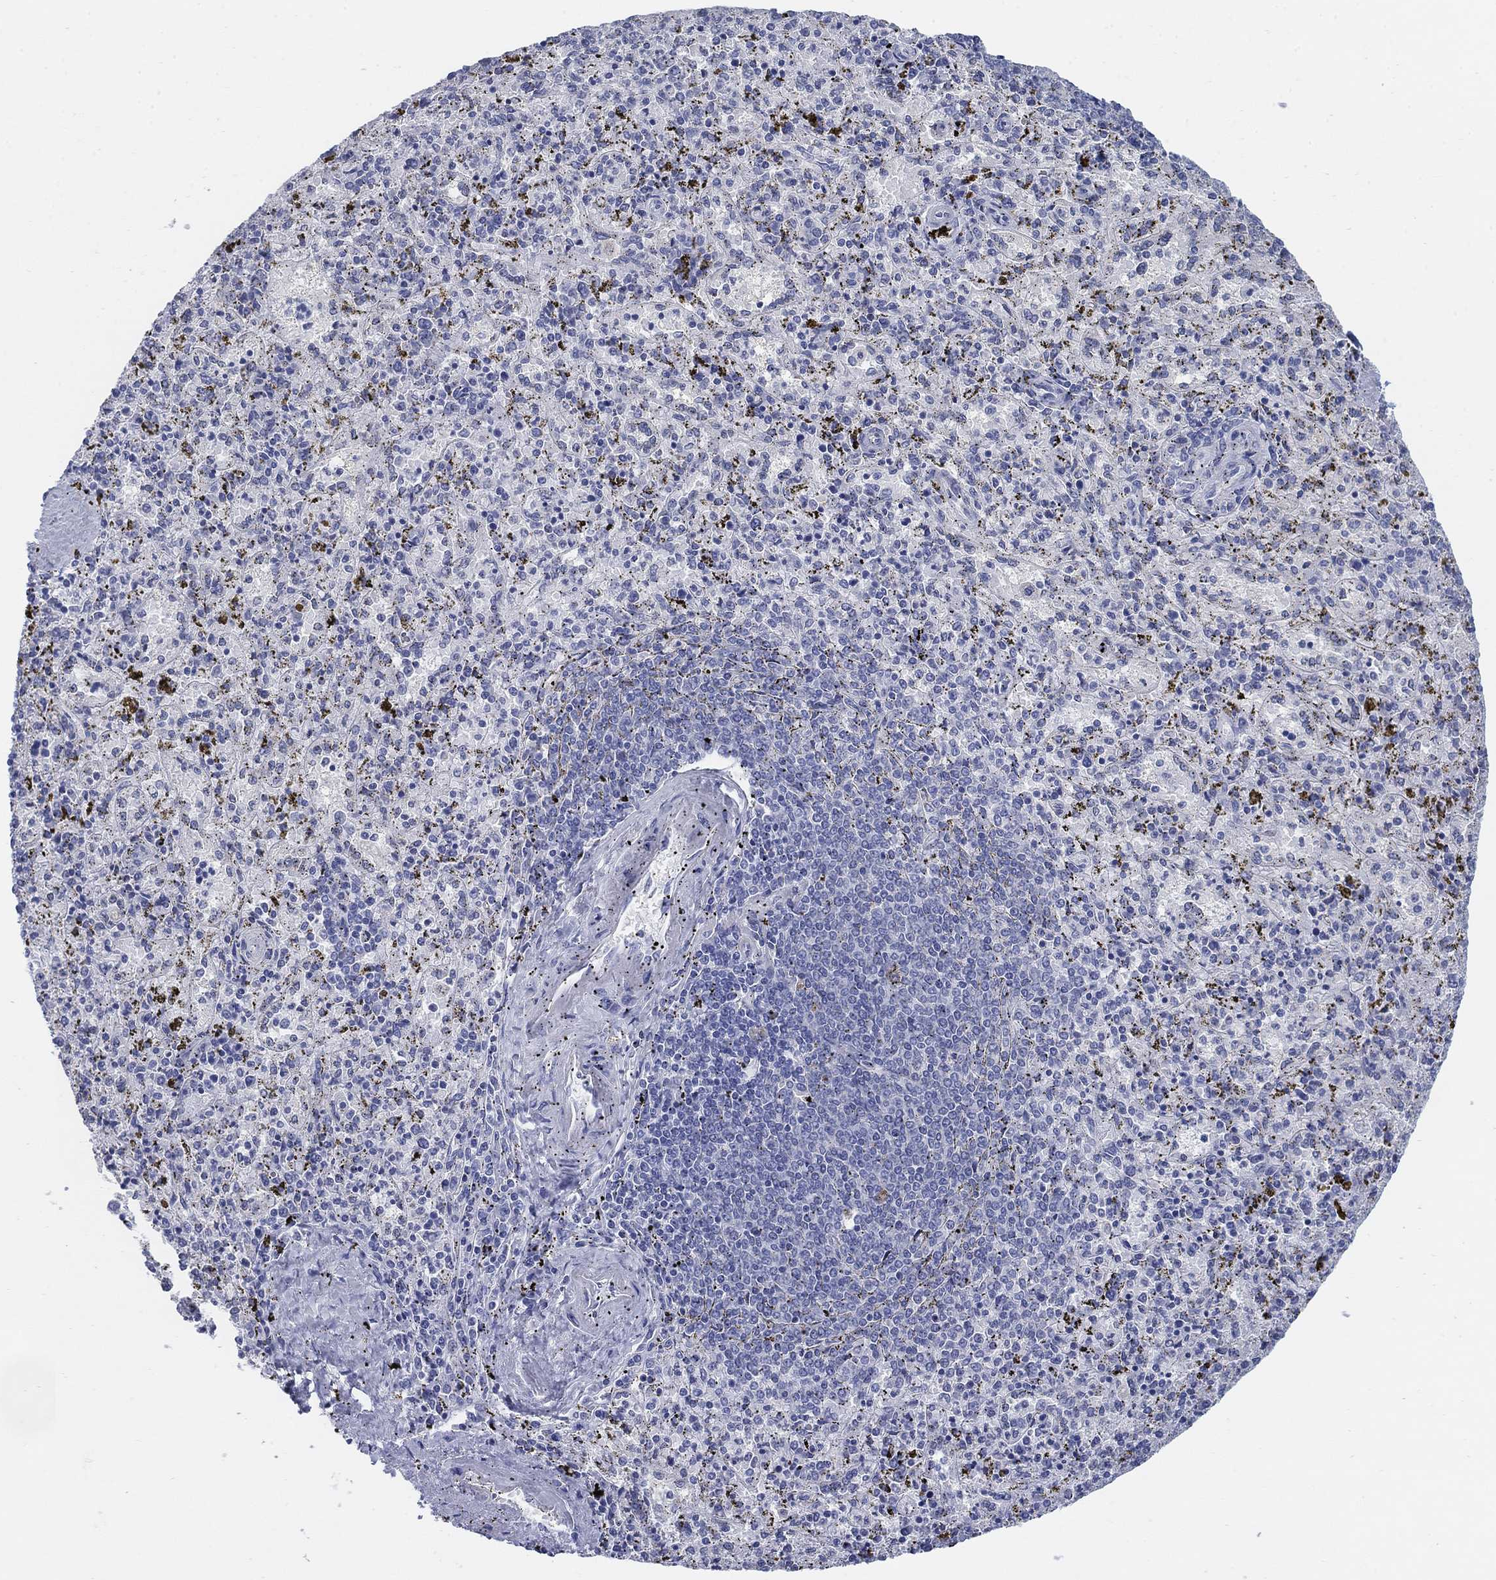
{"staining": {"intensity": "negative", "quantity": "none", "location": "none"}, "tissue": "spleen", "cell_type": "Cells in red pulp", "image_type": "normal", "snomed": [{"axis": "morphology", "description": "Normal tissue, NOS"}, {"axis": "topography", "description": "Spleen"}], "caption": "IHC of benign spleen displays no expression in cells in red pulp. (Immunohistochemistry, brightfield microscopy, high magnification).", "gene": "SCCPDH", "patient": {"sex": "female", "age": 50}}